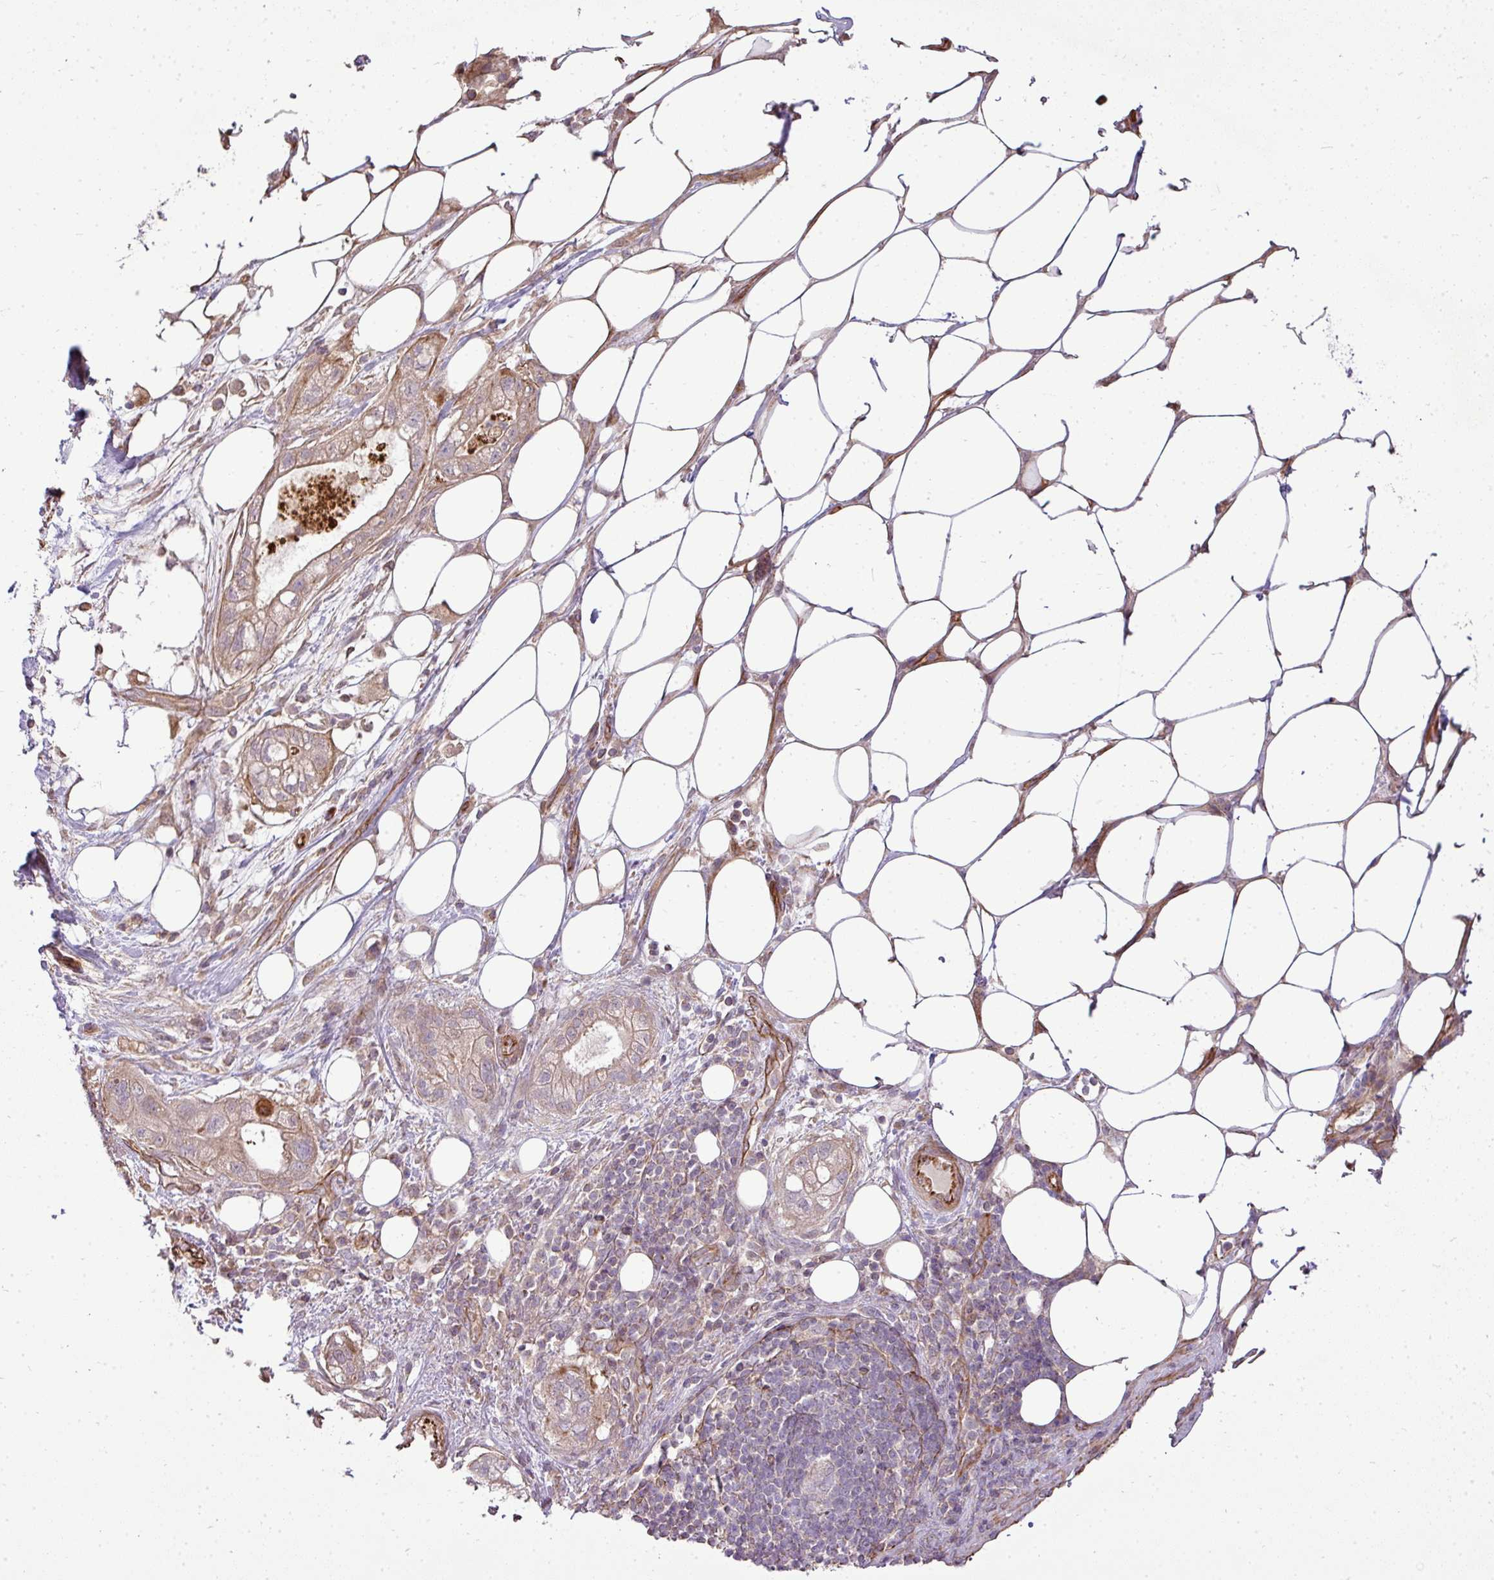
{"staining": {"intensity": "weak", "quantity": ">75%", "location": "cytoplasmic/membranous"}, "tissue": "pancreatic cancer", "cell_type": "Tumor cells", "image_type": "cancer", "snomed": [{"axis": "morphology", "description": "Adenocarcinoma, NOS"}, {"axis": "topography", "description": "Pancreas"}], "caption": "IHC photomicrograph of neoplastic tissue: human pancreatic cancer stained using immunohistochemistry exhibits low levels of weak protein expression localized specifically in the cytoplasmic/membranous of tumor cells, appearing as a cytoplasmic/membranous brown color.", "gene": "PDRG1", "patient": {"sex": "male", "age": 44}}